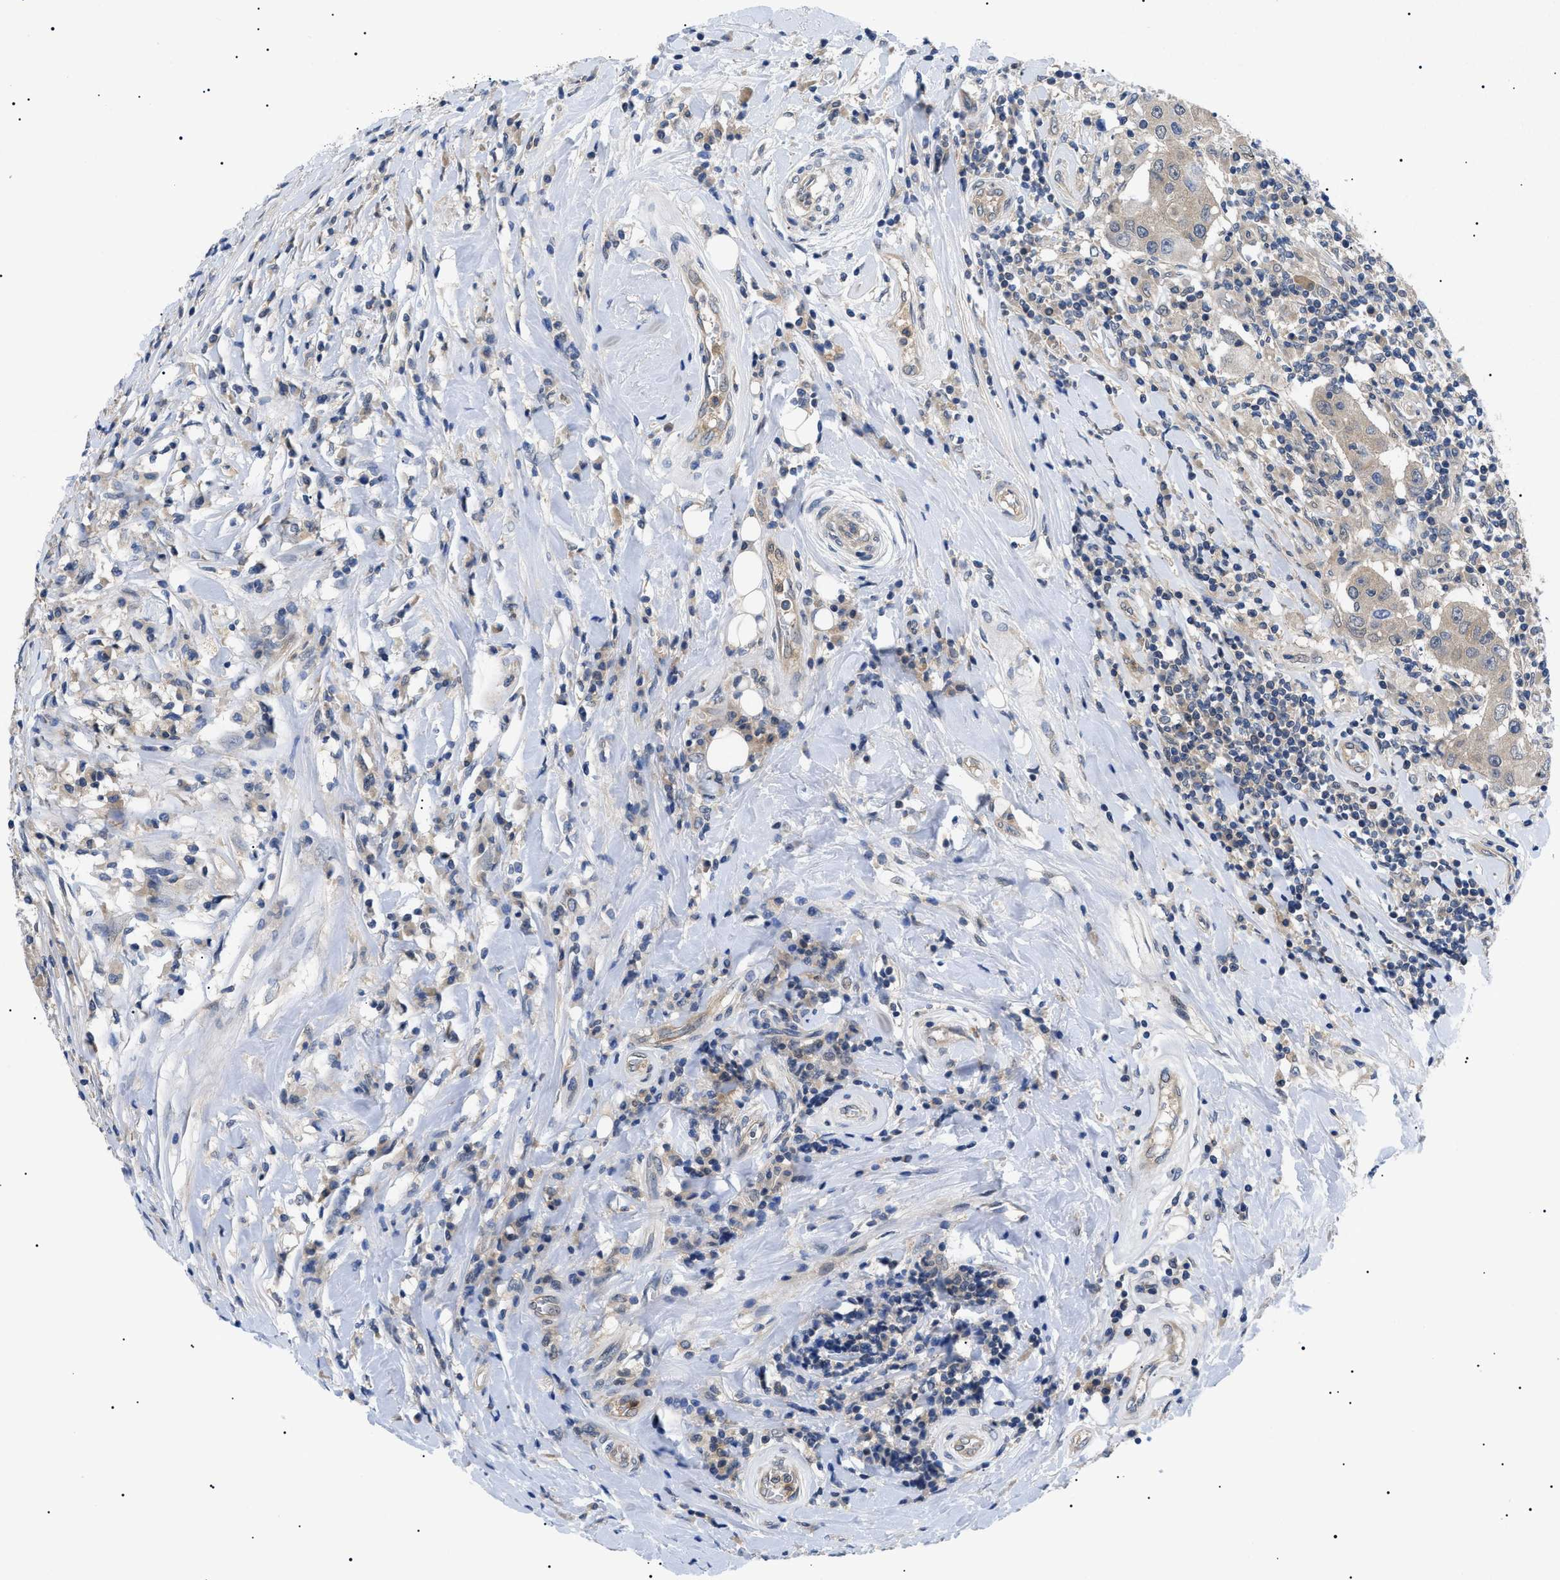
{"staining": {"intensity": "weak", "quantity": ">75%", "location": "cytoplasmic/membranous"}, "tissue": "breast cancer", "cell_type": "Tumor cells", "image_type": "cancer", "snomed": [{"axis": "morphology", "description": "Duct carcinoma"}, {"axis": "topography", "description": "Breast"}], "caption": "A brown stain labels weak cytoplasmic/membranous positivity of a protein in human infiltrating ductal carcinoma (breast) tumor cells.", "gene": "RIPK1", "patient": {"sex": "female", "age": 27}}